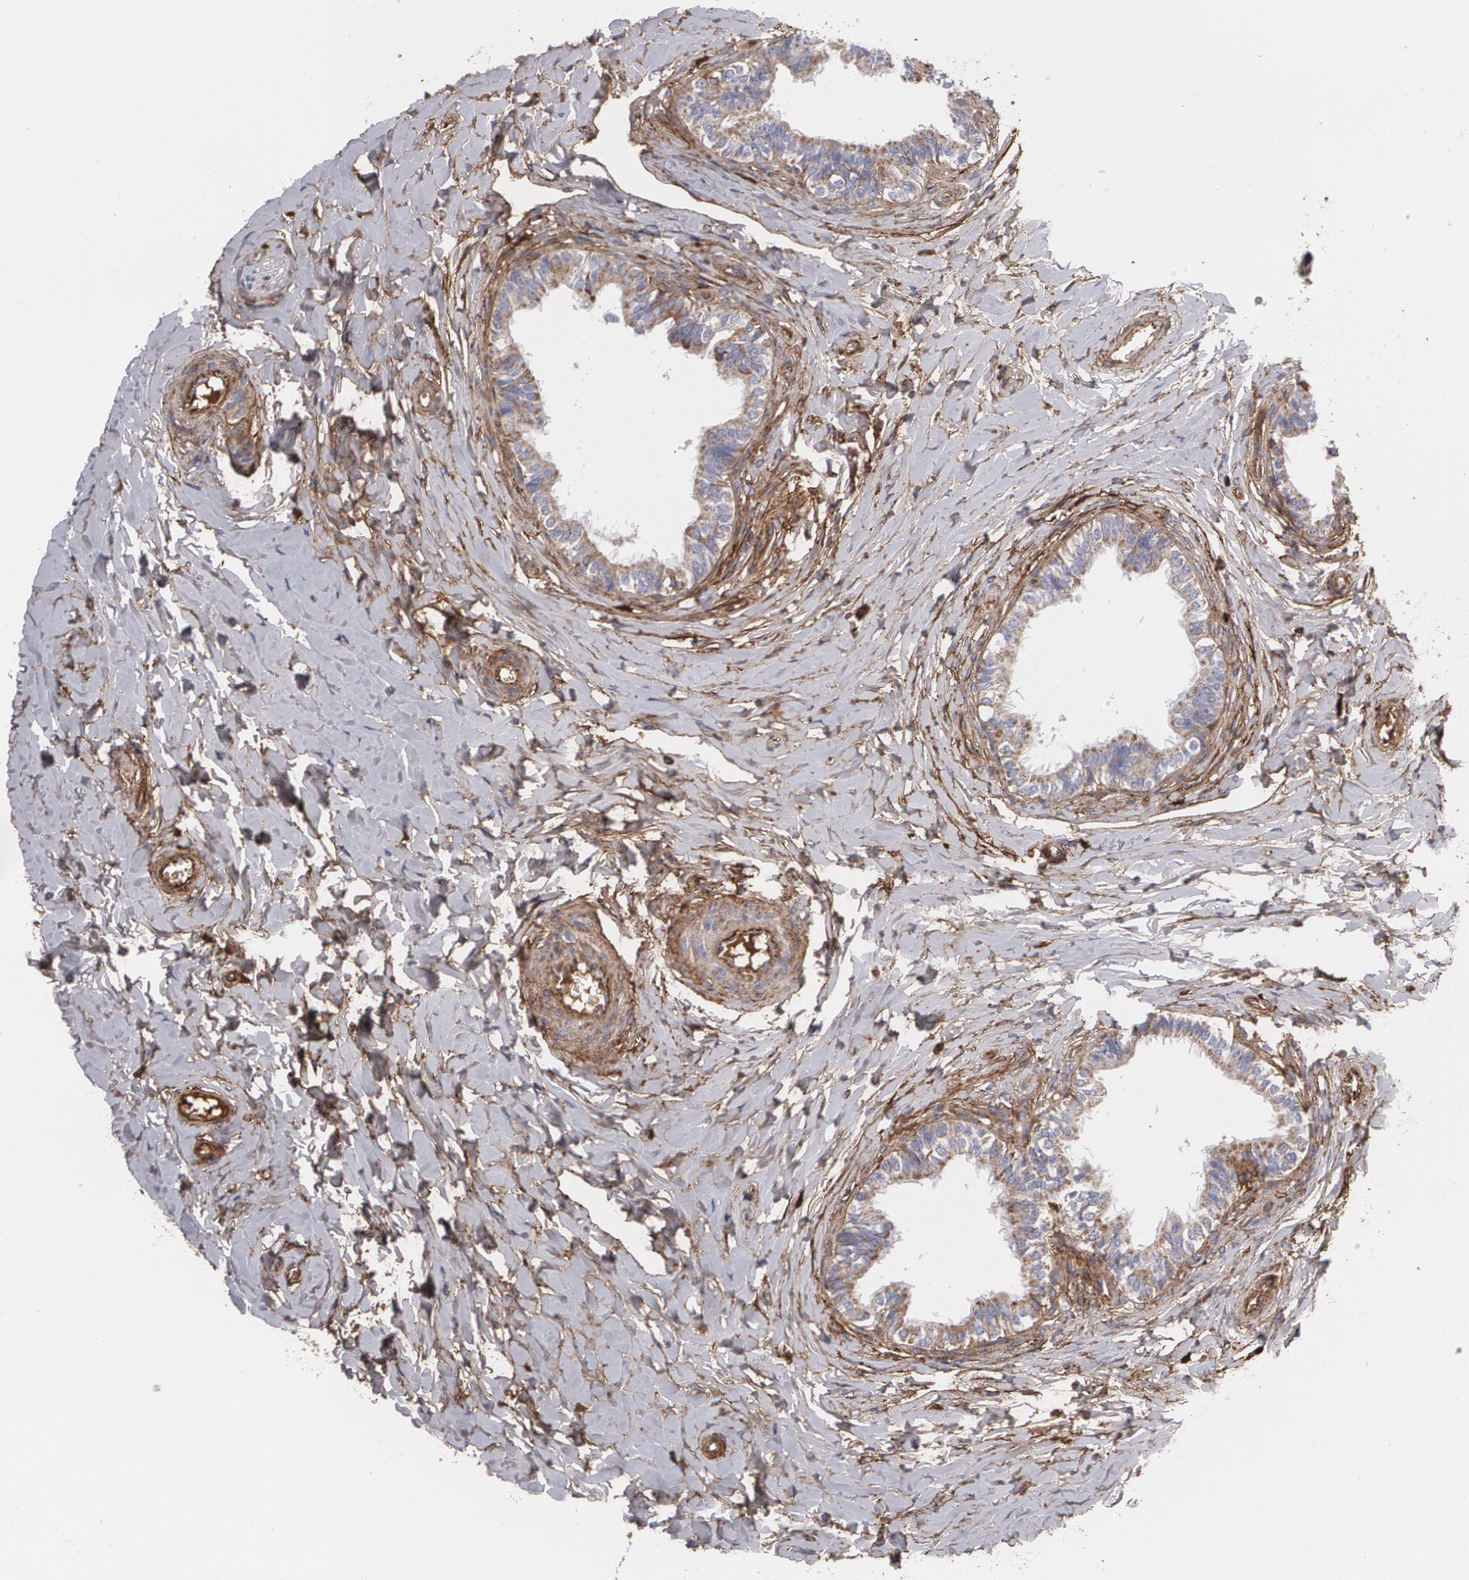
{"staining": {"intensity": "weak", "quantity": "25%-75%", "location": "cytoplasmic/membranous"}, "tissue": "epididymis", "cell_type": "Glandular cells", "image_type": "normal", "snomed": [{"axis": "morphology", "description": "Normal tissue, NOS"}, {"axis": "topography", "description": "Soft tissue"}, {"axis": "topography", "description": "Epididymis"}], "caption": "DAB immunohistochemical staining of unremarkable epididymis reveals weak cytoplasmic/membranous protein staining in about 25%-75% of glandular cells.", "gene": "FBLN1", "patient": {"sex": "male", "age": 26}}